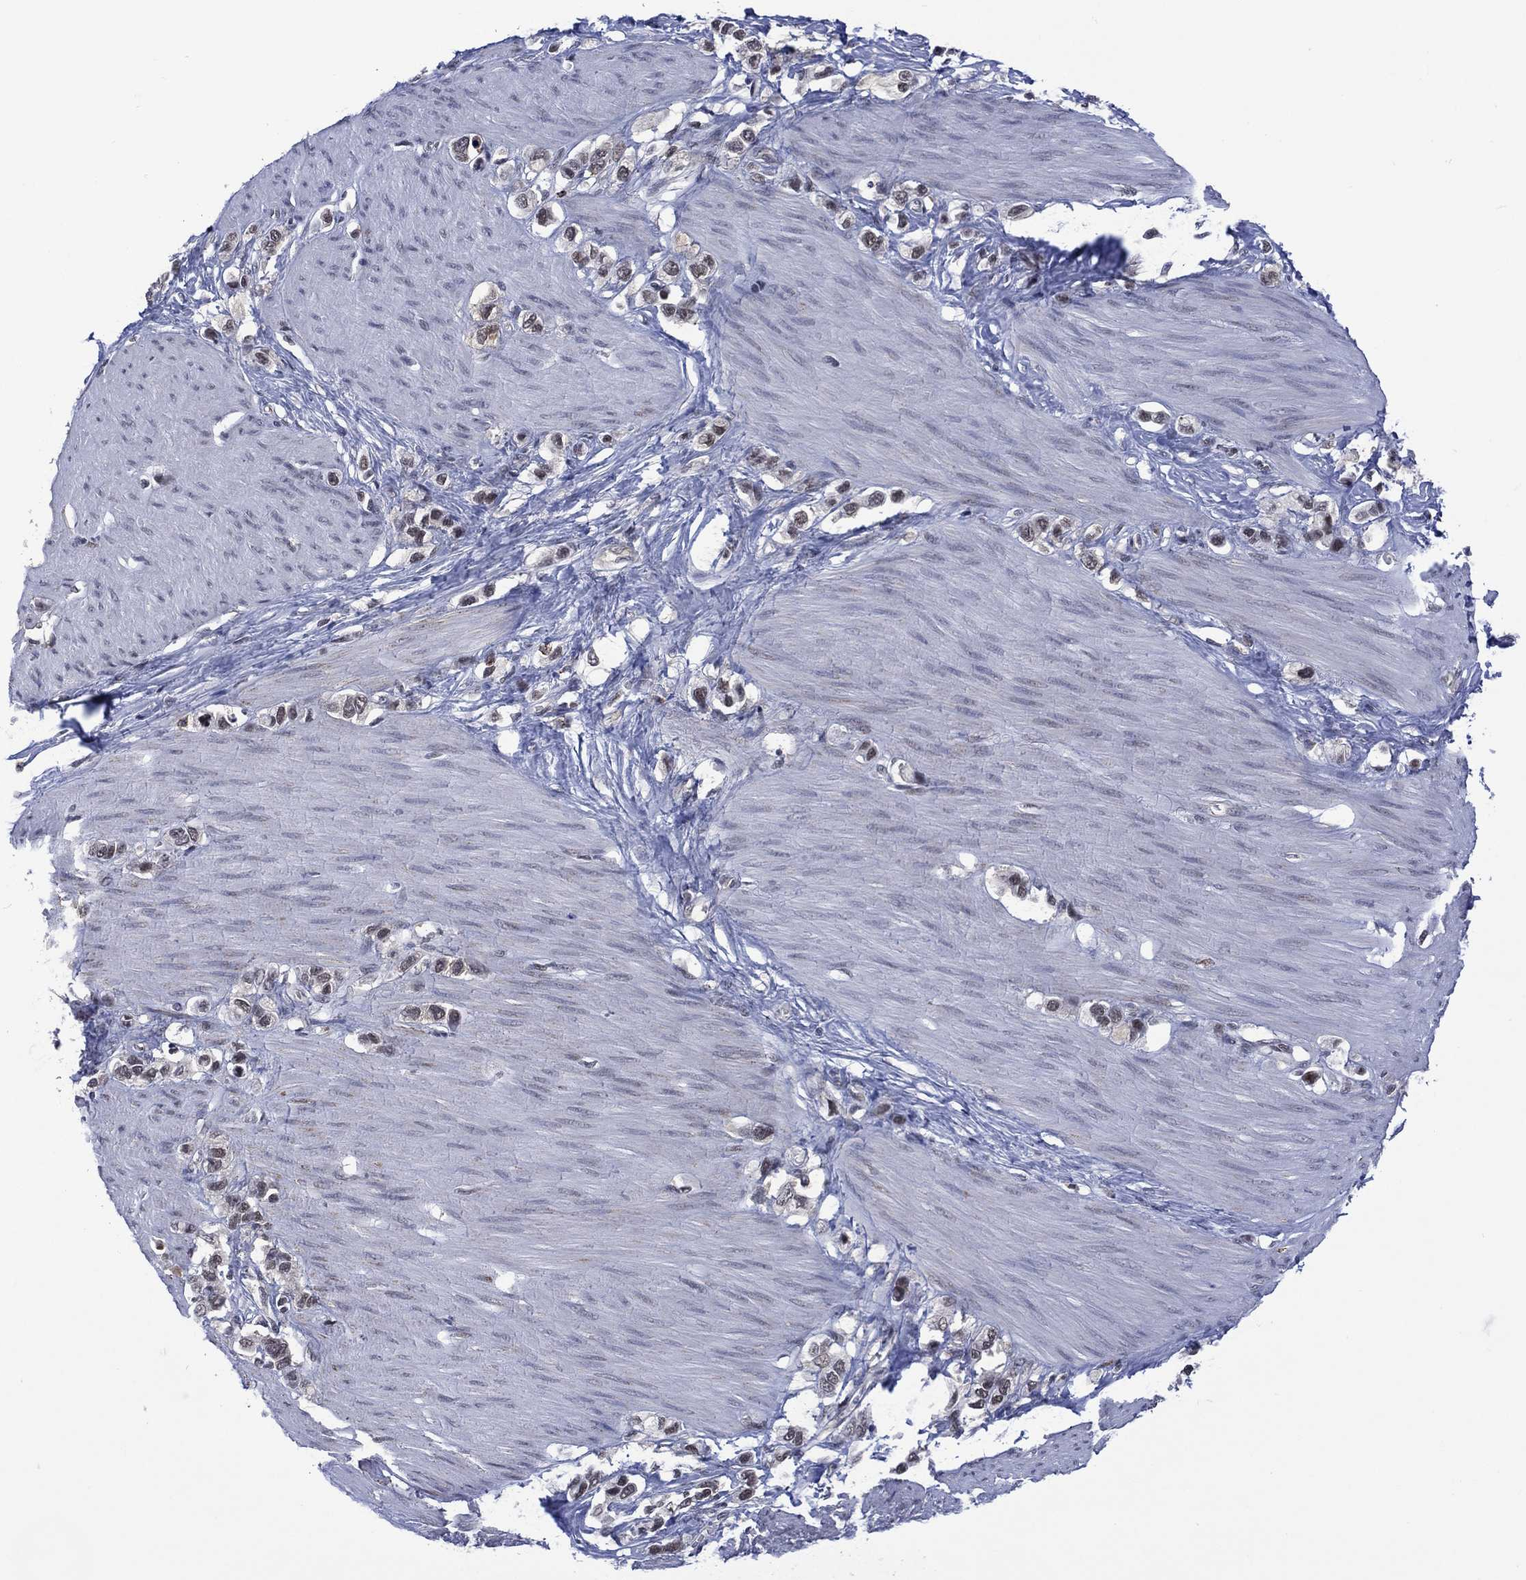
{"staining": {"intensity": "weak", "quantity": "<25%", "location": "nuclear"}, "tissue": "stomach cancer", "cell_type": "Tumor cells", "image_type": "cancer", "snomed": [{"axis": "morphology", "description": "Normal tissue, NOS"}, {"axis": "morphology", "description": "Adenocarcinoma, NOS"}, {"axis": "morphology", "description": "Adenocarcinoma, High grade"}, {"axis": "topography", "description": "Stomach, upper"}, {"axis": "topography", "description": "Stomach"}], "caption": "Tumor cells show no significant protein positivity in stomach cancer.", "gene": "DPP4", "patient": {"sex": "female", "age": 65}}